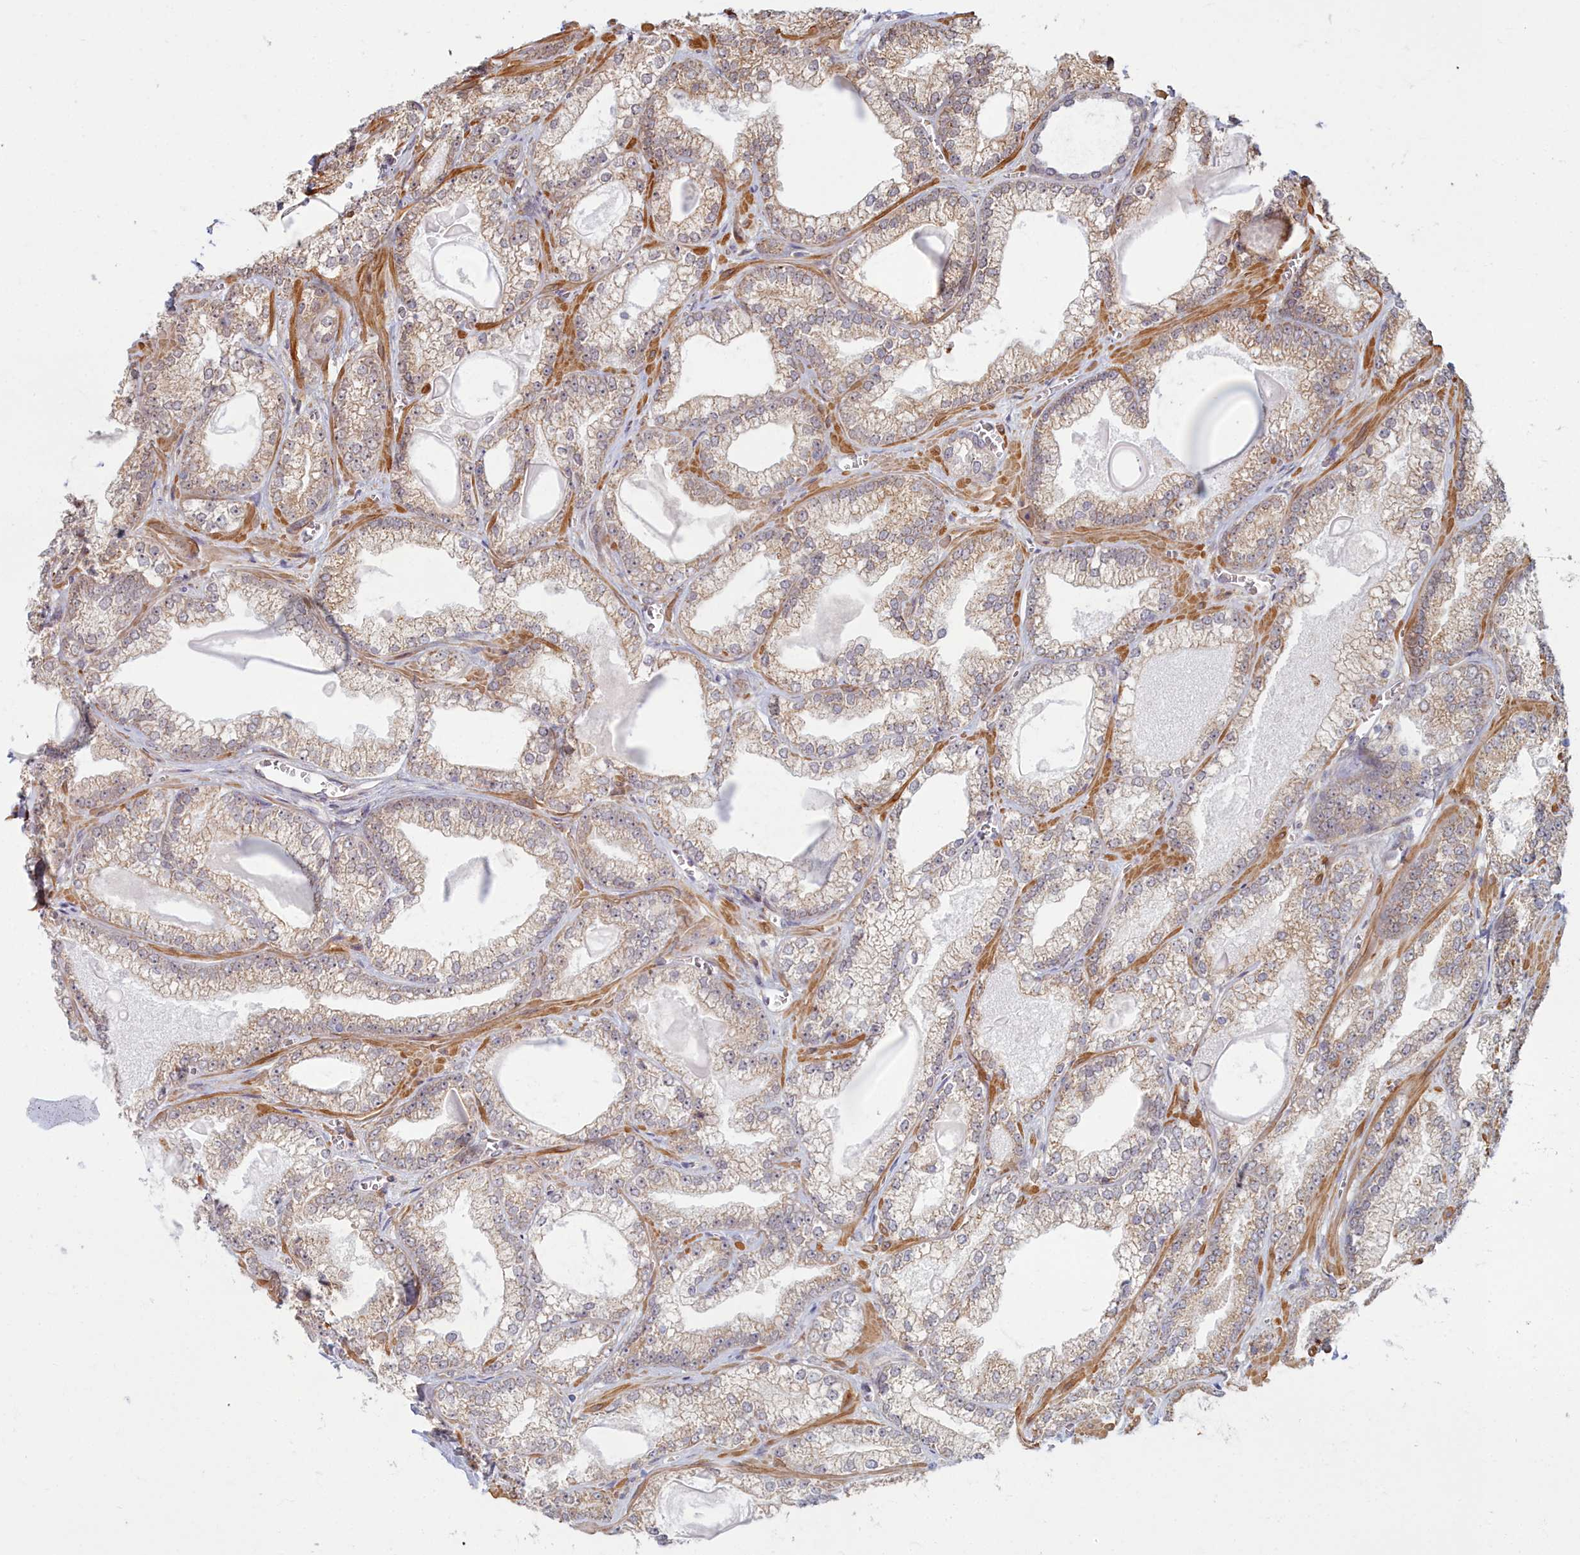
{"staining": {"intensity": "weak", "quantity": "25%-75%", "location": "cytoplasmic/membranous"}, "tissue": "prostate cancer", "cell_type": "Tumor cells", "image_type": "cancer", "snomed": [{"axis": "morphology", "description": "Adenocarcinoma, Low grade"}, {"axis": "topography", "description": "Prostate"}], "caption": "The immunohistochemical stain shows weak cytoplasmic/membranous positivity in tumor cells of prostate cancer (adenocarcinoma (low-grade)) tissue.", "gene": "MAK16", "patient": {"sex": "male", "age": 57}}